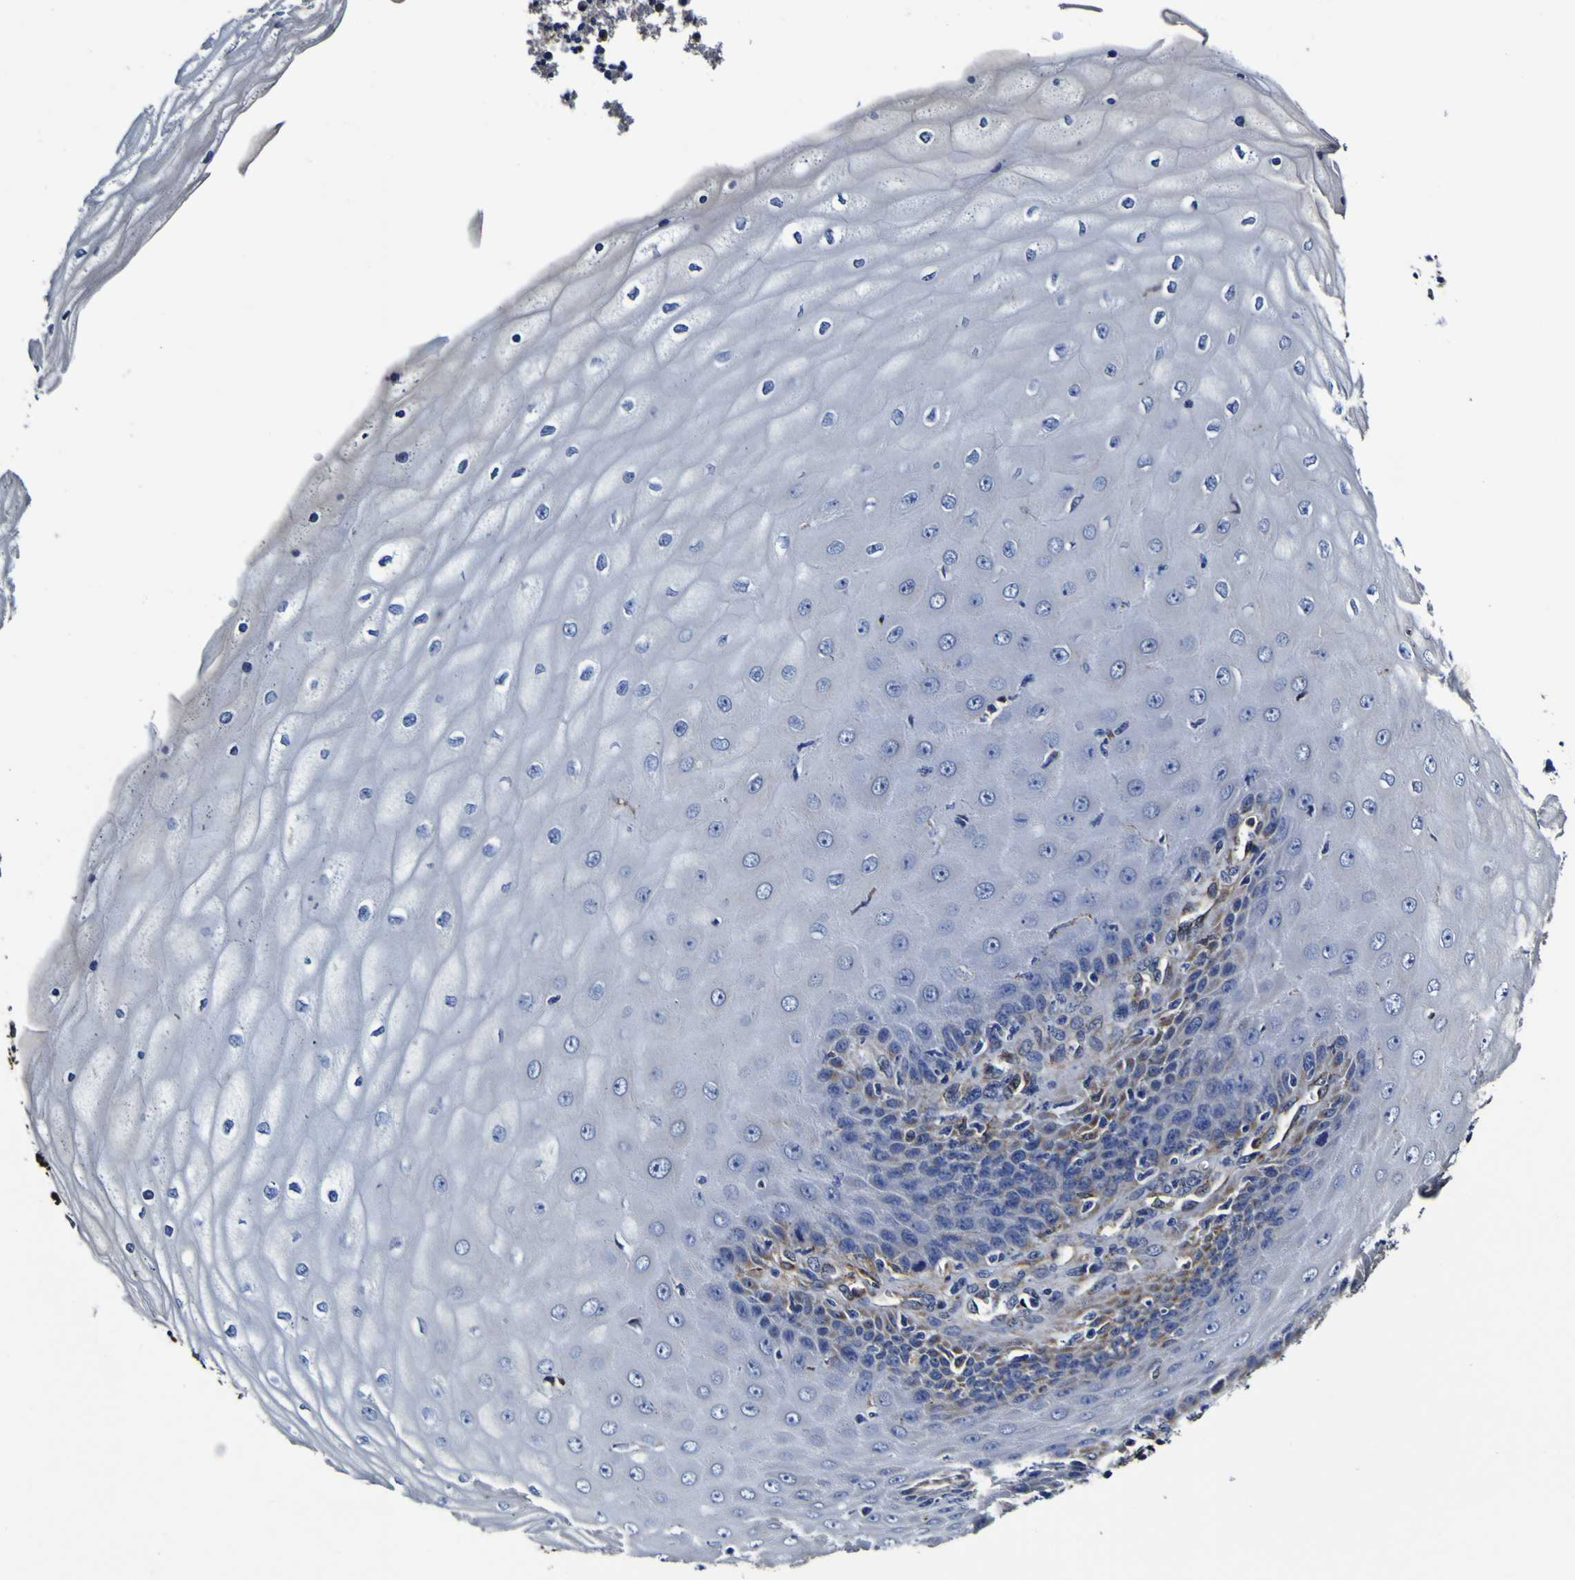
{"staining": {"intensity": "weak", "quantity": "<25%", "location": "cytoplasmic/membranous"}, "tissue": "cervical cancer", "cell_type": "Tumor cells", "image_type": "cancer", "snomed": [{"axis": "morphology", "description": "Squamous cell carcinoma, NOS"}, {"axis": "topography", "description": "Cervix"}], "caption": "This is an IHC micrograph of human cervical cancer. There is no staining in tumor cells.", "gene": "GPX1", "patient": {"sex": "female", "age": 35}}